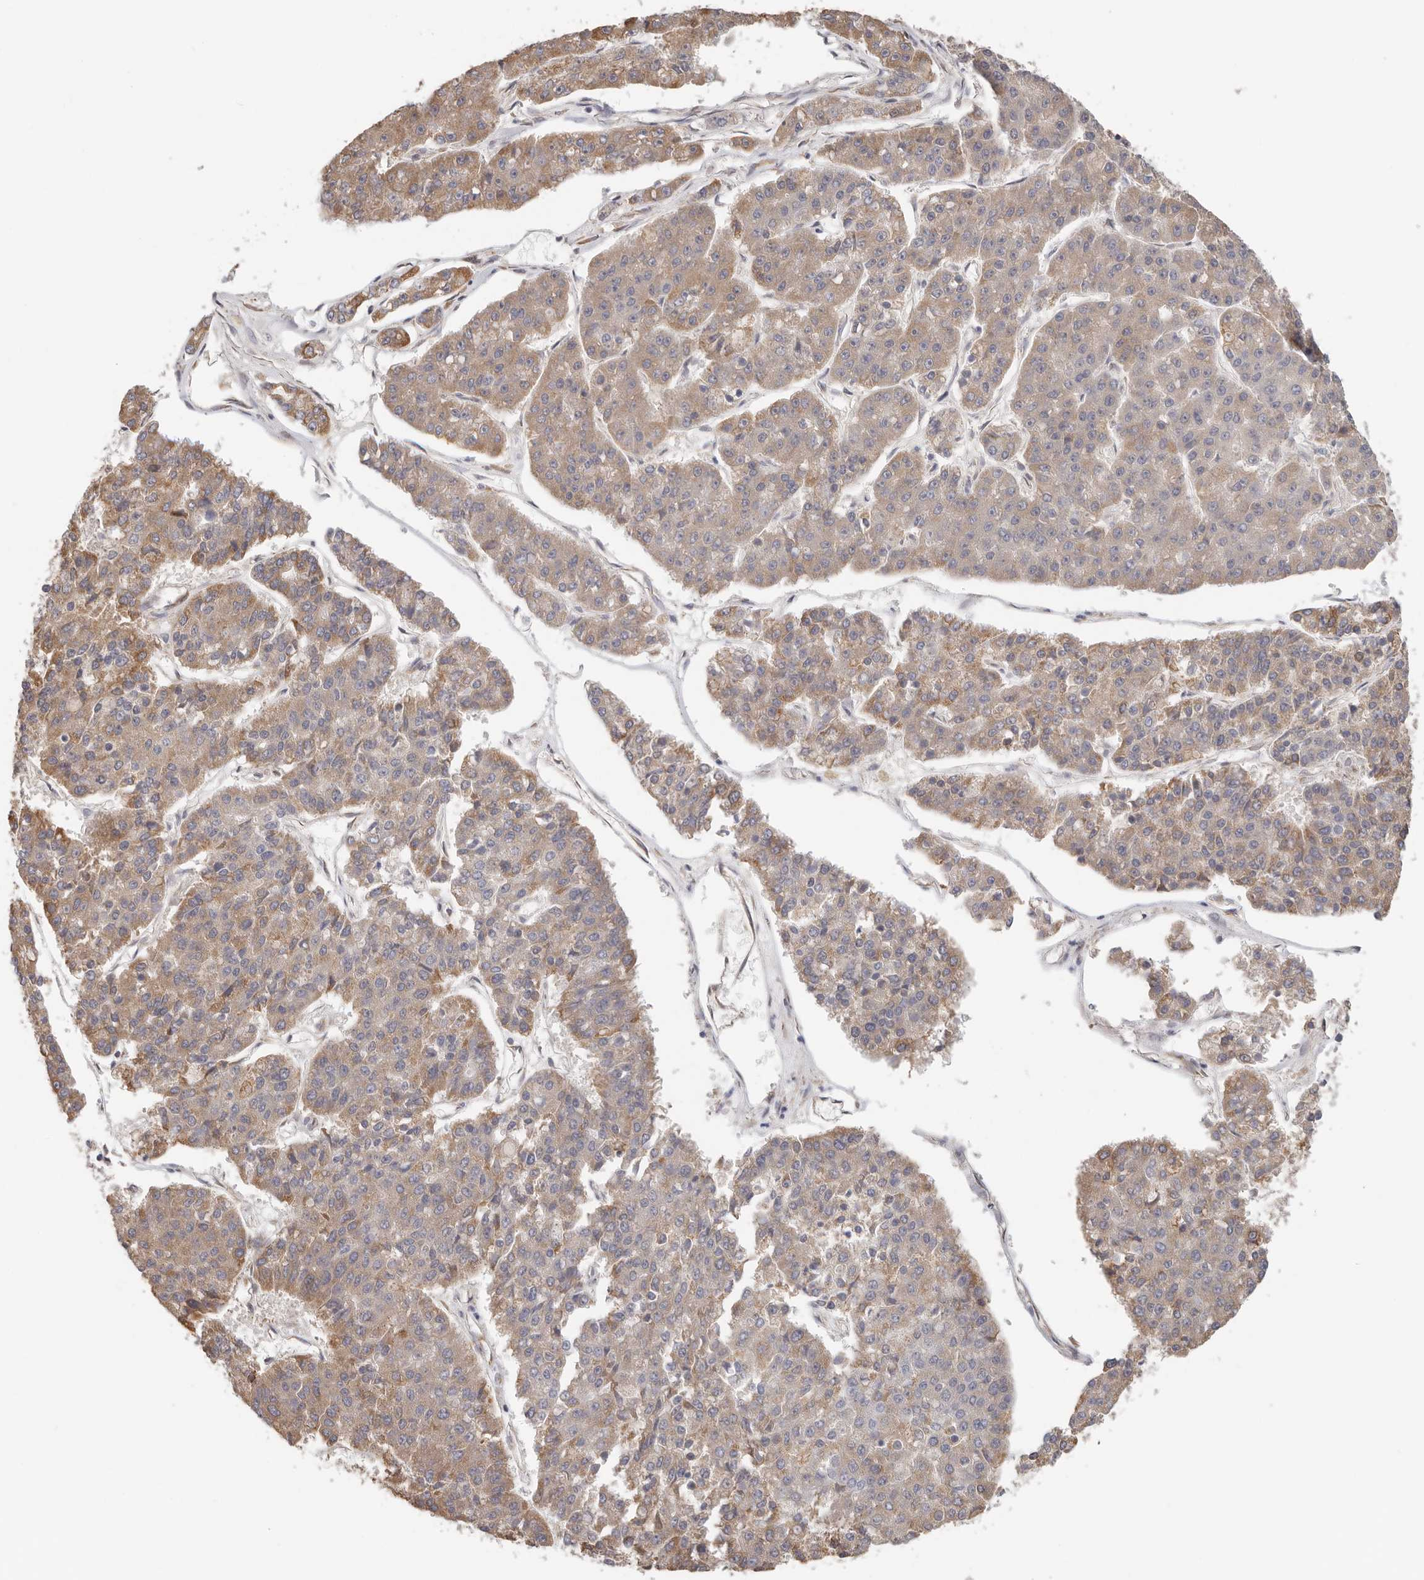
{"staining": {"intensity": "moderate", "quantity": "25%-75%", "location": "cytoplasmic/membranous"}, "tissue": "pancreatic cancer", "cell_type": "Tumor cells", "image_type": "cancer", "snomed": [{"axis": "morphology", "description": "Adenocarcinoma, NOS"}, {"axis": "topography", "description": "Pancreas"}], "caption": "An image showing moderate cytoplasmic/membranous expression in approximately 25%-75% of tumor cells in pancreatic adenocarcinoma, as visualized by brown immunohistochemical staining.", "gene": "AFDN", "patient": {"sex": "male", "age": 50}}